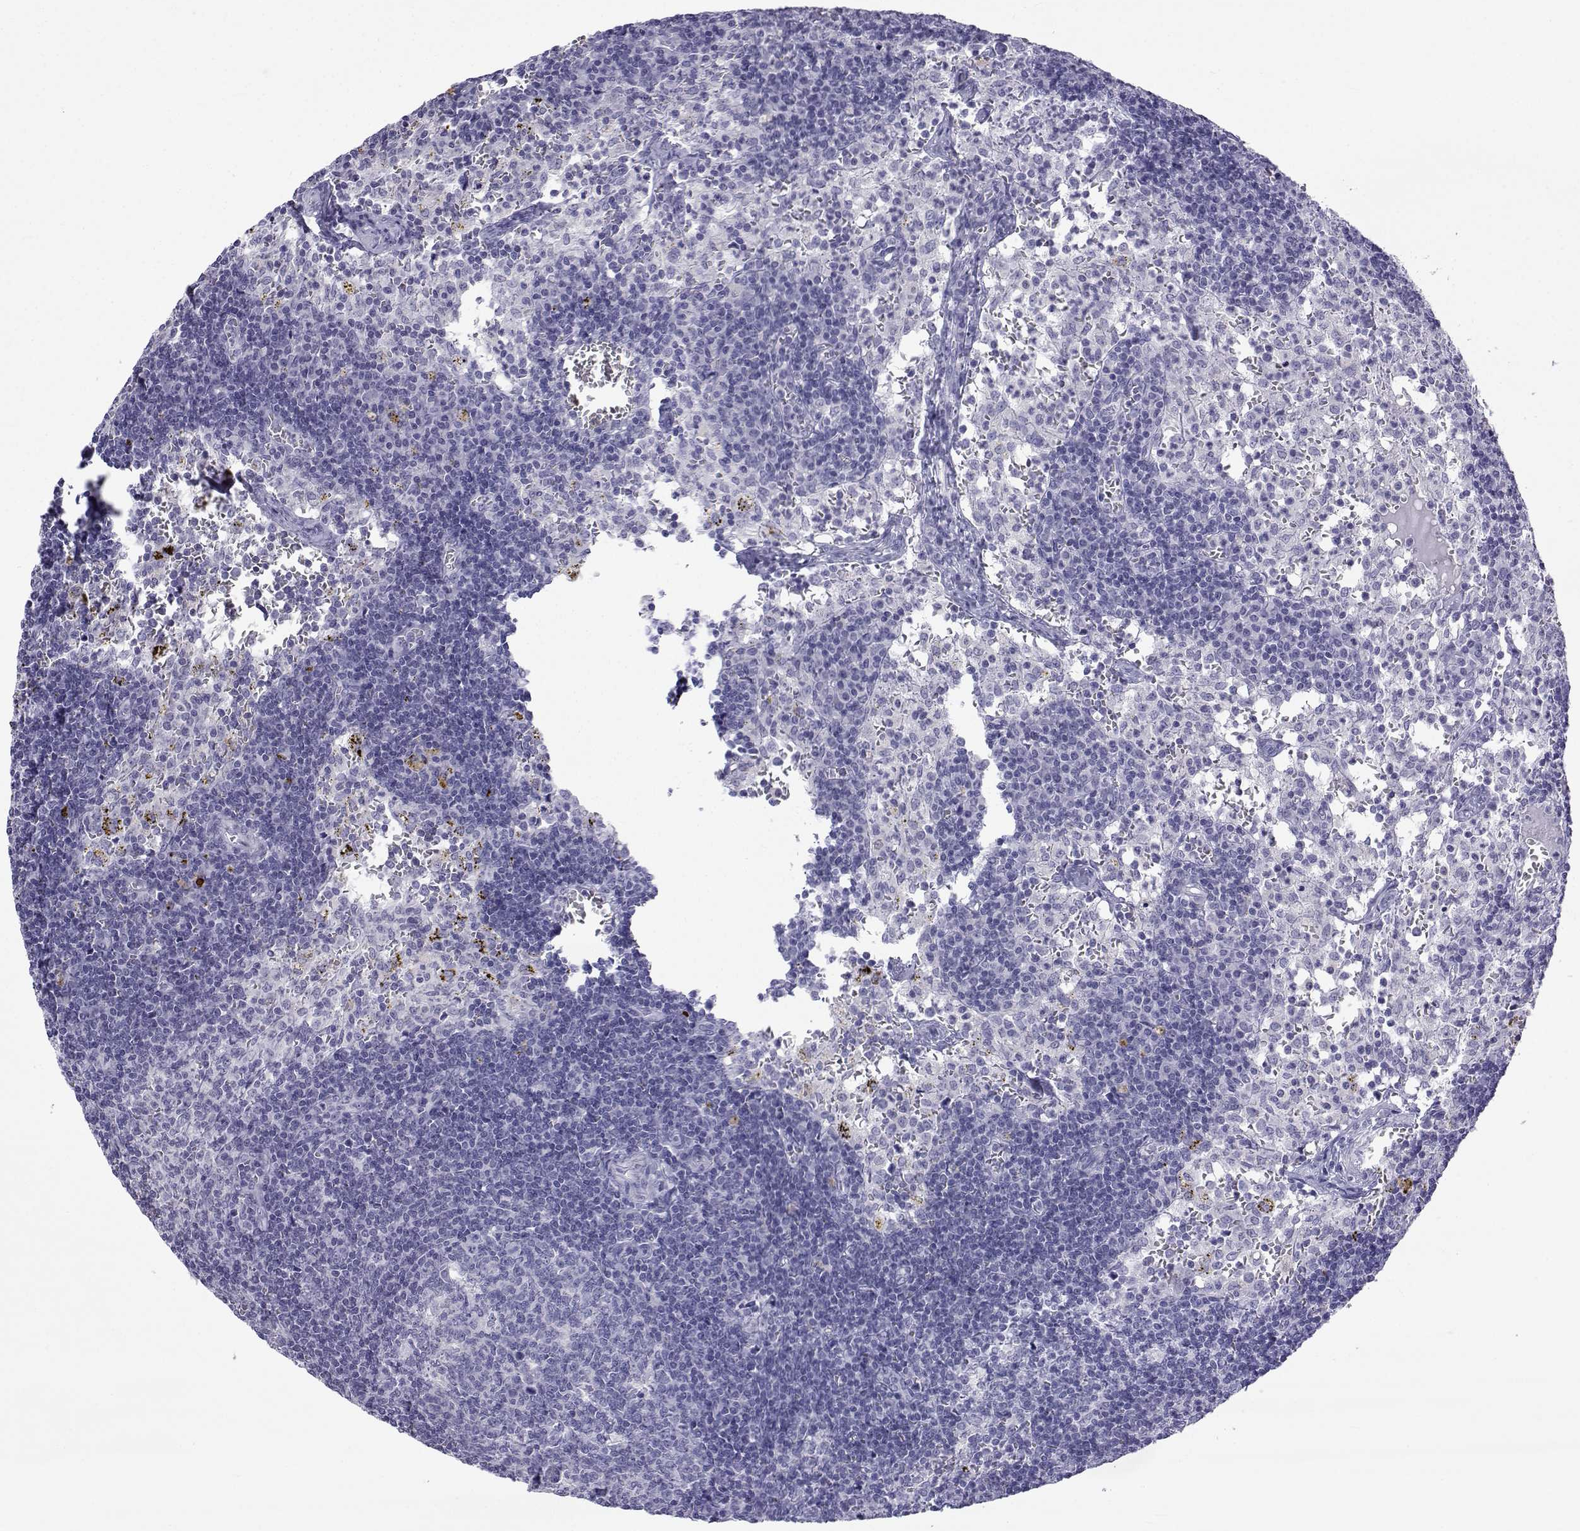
{"staining": {"intensity": "negative", "quantity": "none", "location": "none"}, "tissue": "lymph node", "cell_type": "Germinal center cells", "image_type": "normal", "snomed": [{"axis": "morphology", "description": "Normal tissue, NOS"}, {"axis": "topography", "description": "Lymph node"}], "caption": "An IHC micrograph of normal lymph node is shown. There is no staining in germinal center cells of lymph node. (Brightfield microscopy of DAB IHC at high magnification).", "gene": "ACTL7A", "patient": {"sex": "female", "age": 52}}